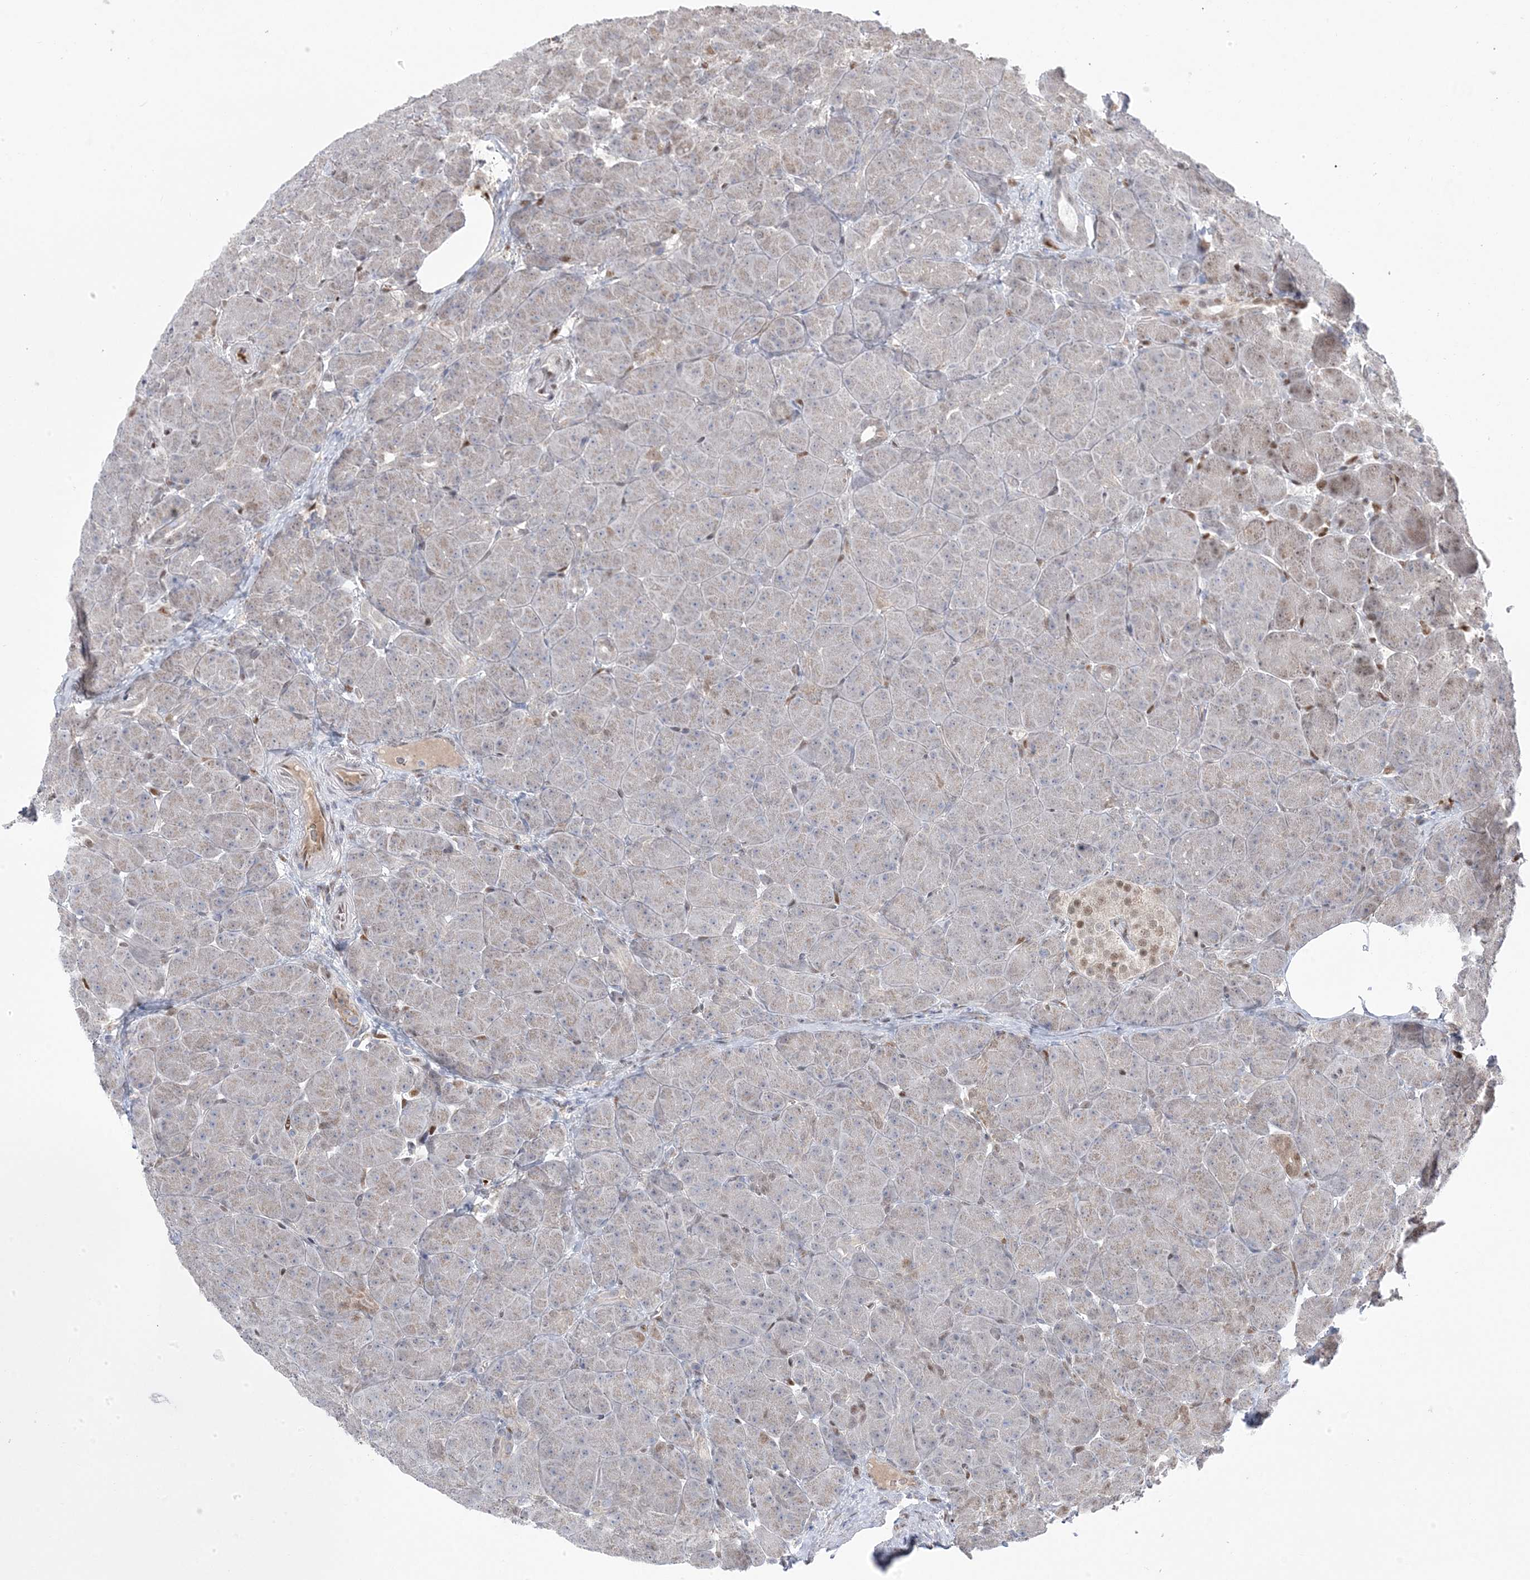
{"staining": {"intensity": "weak", "quantity": "<25%", "location": "nuclear"}, "tissue": "pancreas", "cell_type": "Exocrine glandular cells", "image_type": "normal", "snomed": [{"axis": "morphology", "description": "Normal tissue, NOS"}, {"axis": "topography", "description": "Pancreas"}], "caption": "A photomicrograph of pancreas stained for a protein reveals no brown staining in exocrine glandular cells. (Brightfield microscopy of DAB immunohistochemistry at high magnification).", "gene": "PPOX", "patient": {"sex": "male", "age": 66}}